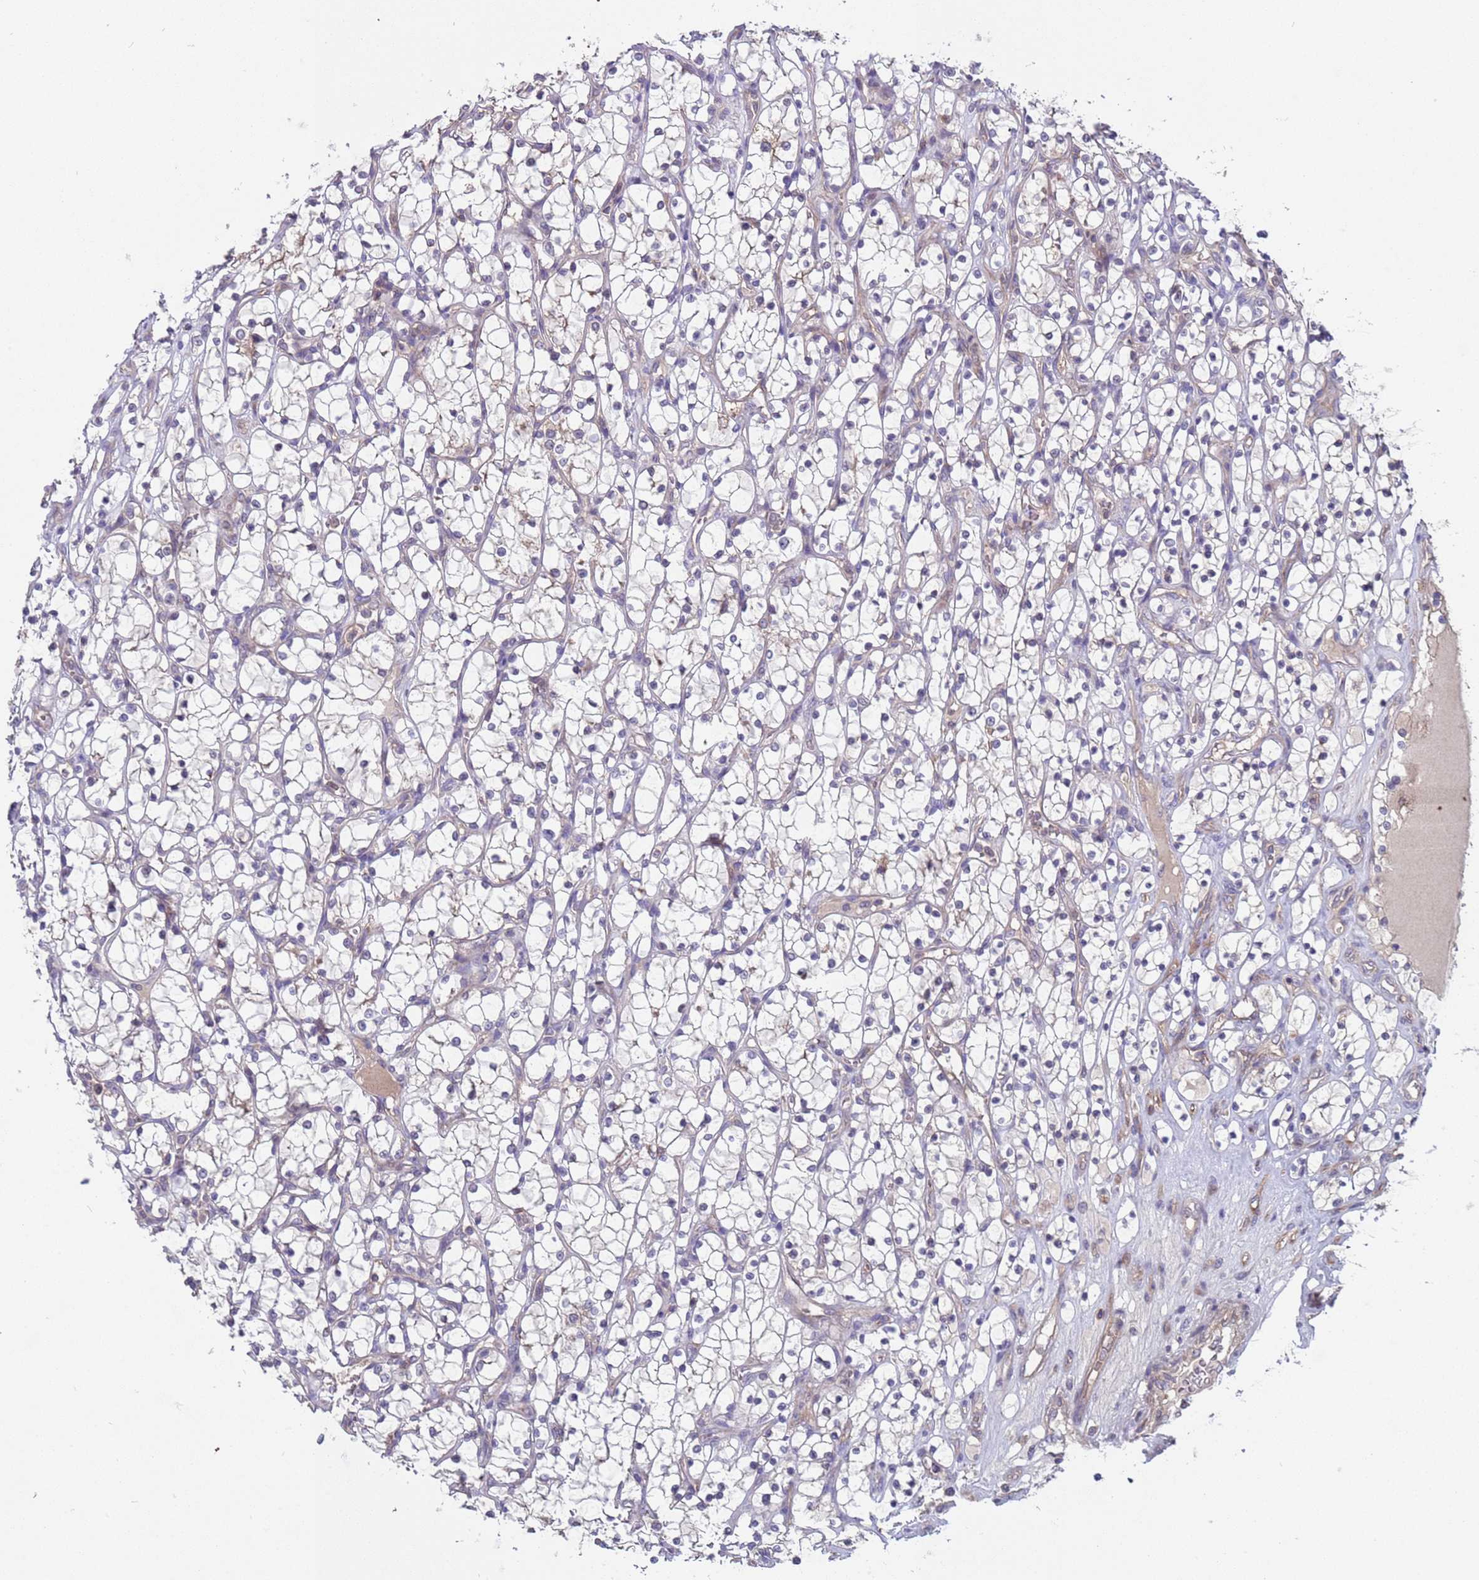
{"staining": {"intensity": "weak", "quantity": "<25%", "location": "cytoplasmic/membranous"}, "tissue": "renal cancer", "cell_type": "Tumor cells", "image_type": "cancer", "snomed": [{"axis": "morphology", "description": "Adenocarcinoma, NOS"}, {"axis": "topography", "description": "Kidney"}], "caption": "High power microscopy photomicrograph of an immunohistochemistry histopathology image of renal adenocarcinoma, revealing no significant expression in tumor cells. (DAB immunohistochemistry (IHC), high magnification).", "gene": "ACAD8", "patient": {"sex": "female", "age": 69}}